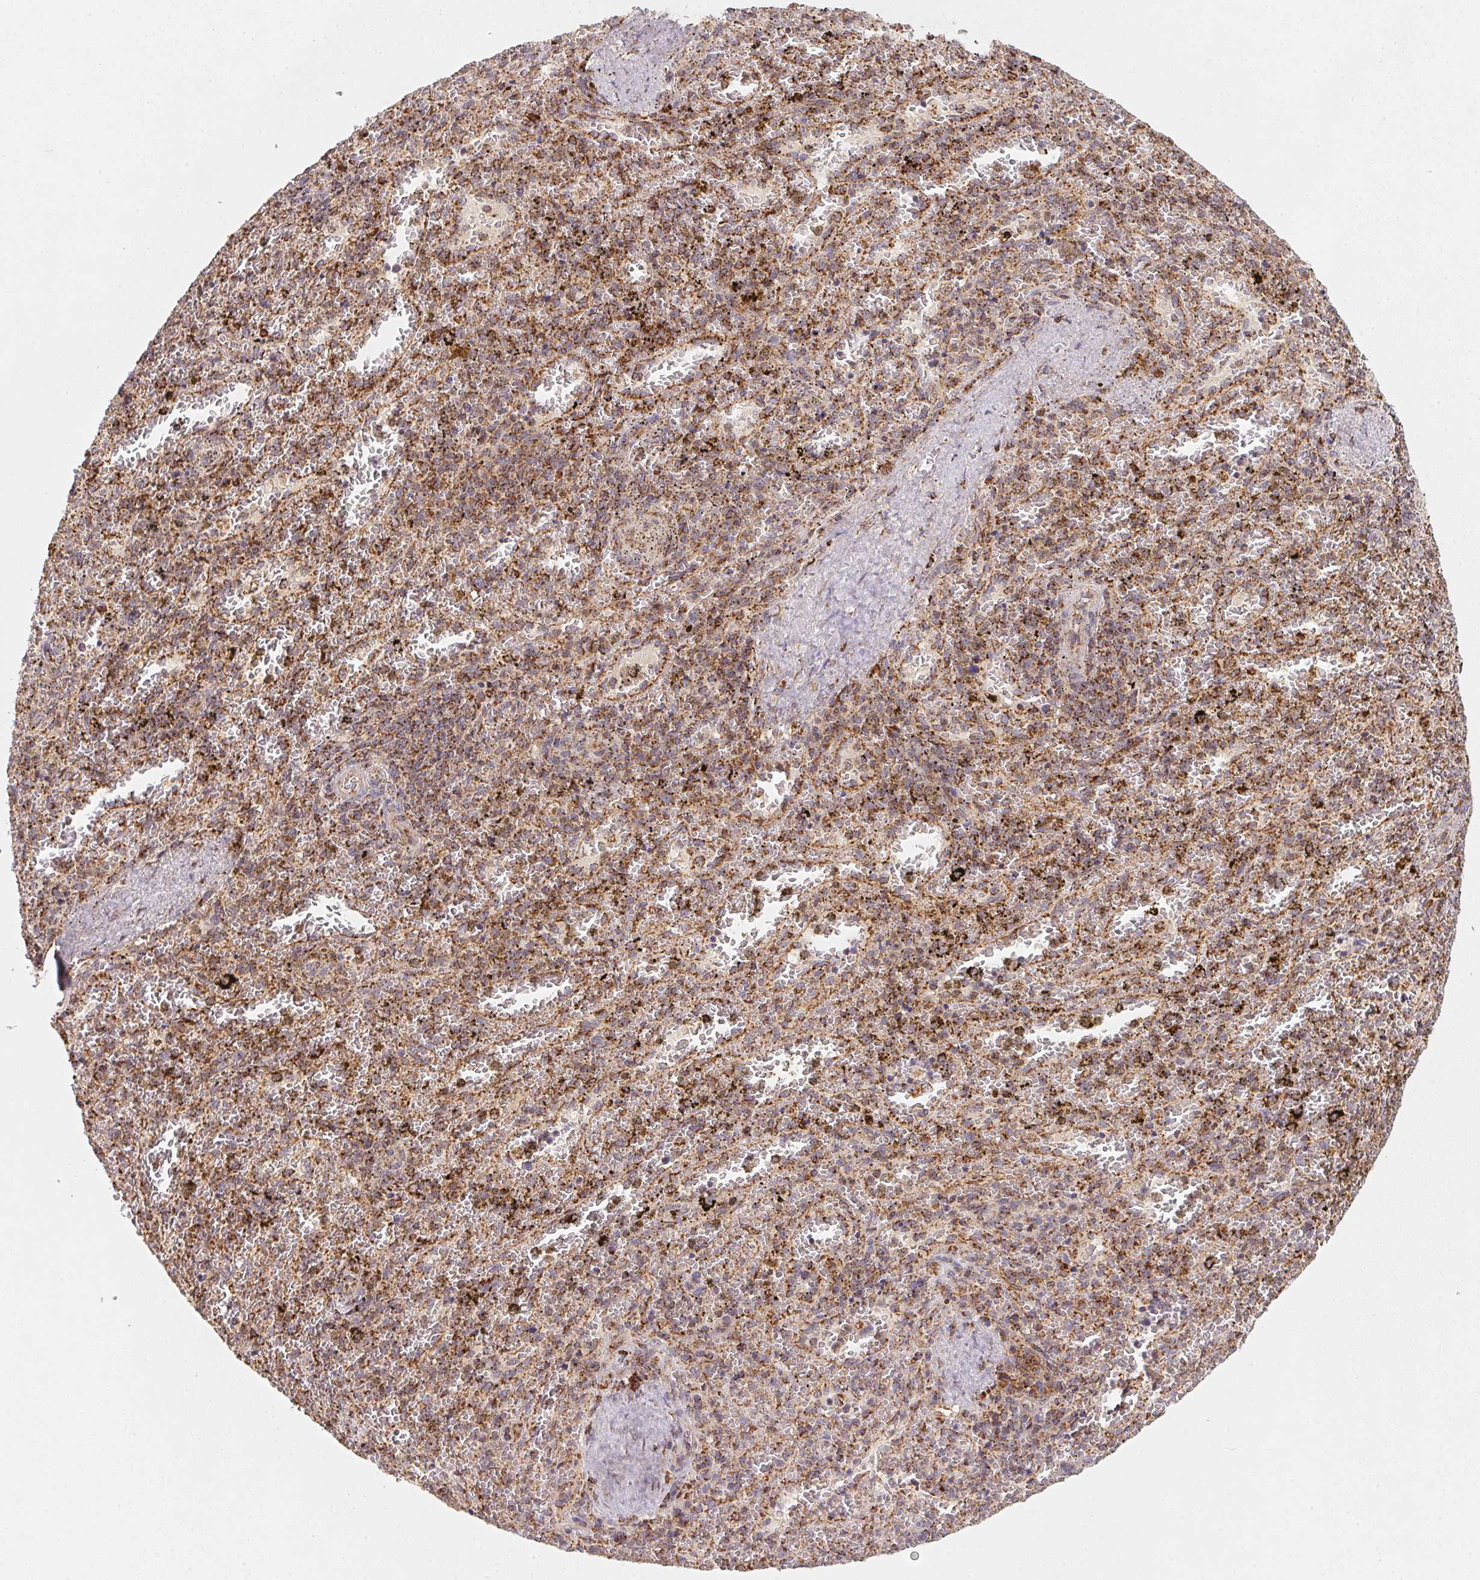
{"staining": {"intensity": "moderate", "quantity": "25%-75%", "location": "cytoplasmic/membranous"}, "tissue": "spleen", "cell_type": "Cells in red pulp", "image_type": "normal", "snomed": [{"axis": "morphology", "description": "Normal tissue, NOS"}, {"axis": "topography", "description": "Spleen"}], "caption": "The micrograph reveals staining of benign spleen, revealing moderate cytoplasmic/membranous protein staining (brown color) within cells in red pulp.", "gene": "NDUFS6", "patient": {"sex": "female", "age": 50}}